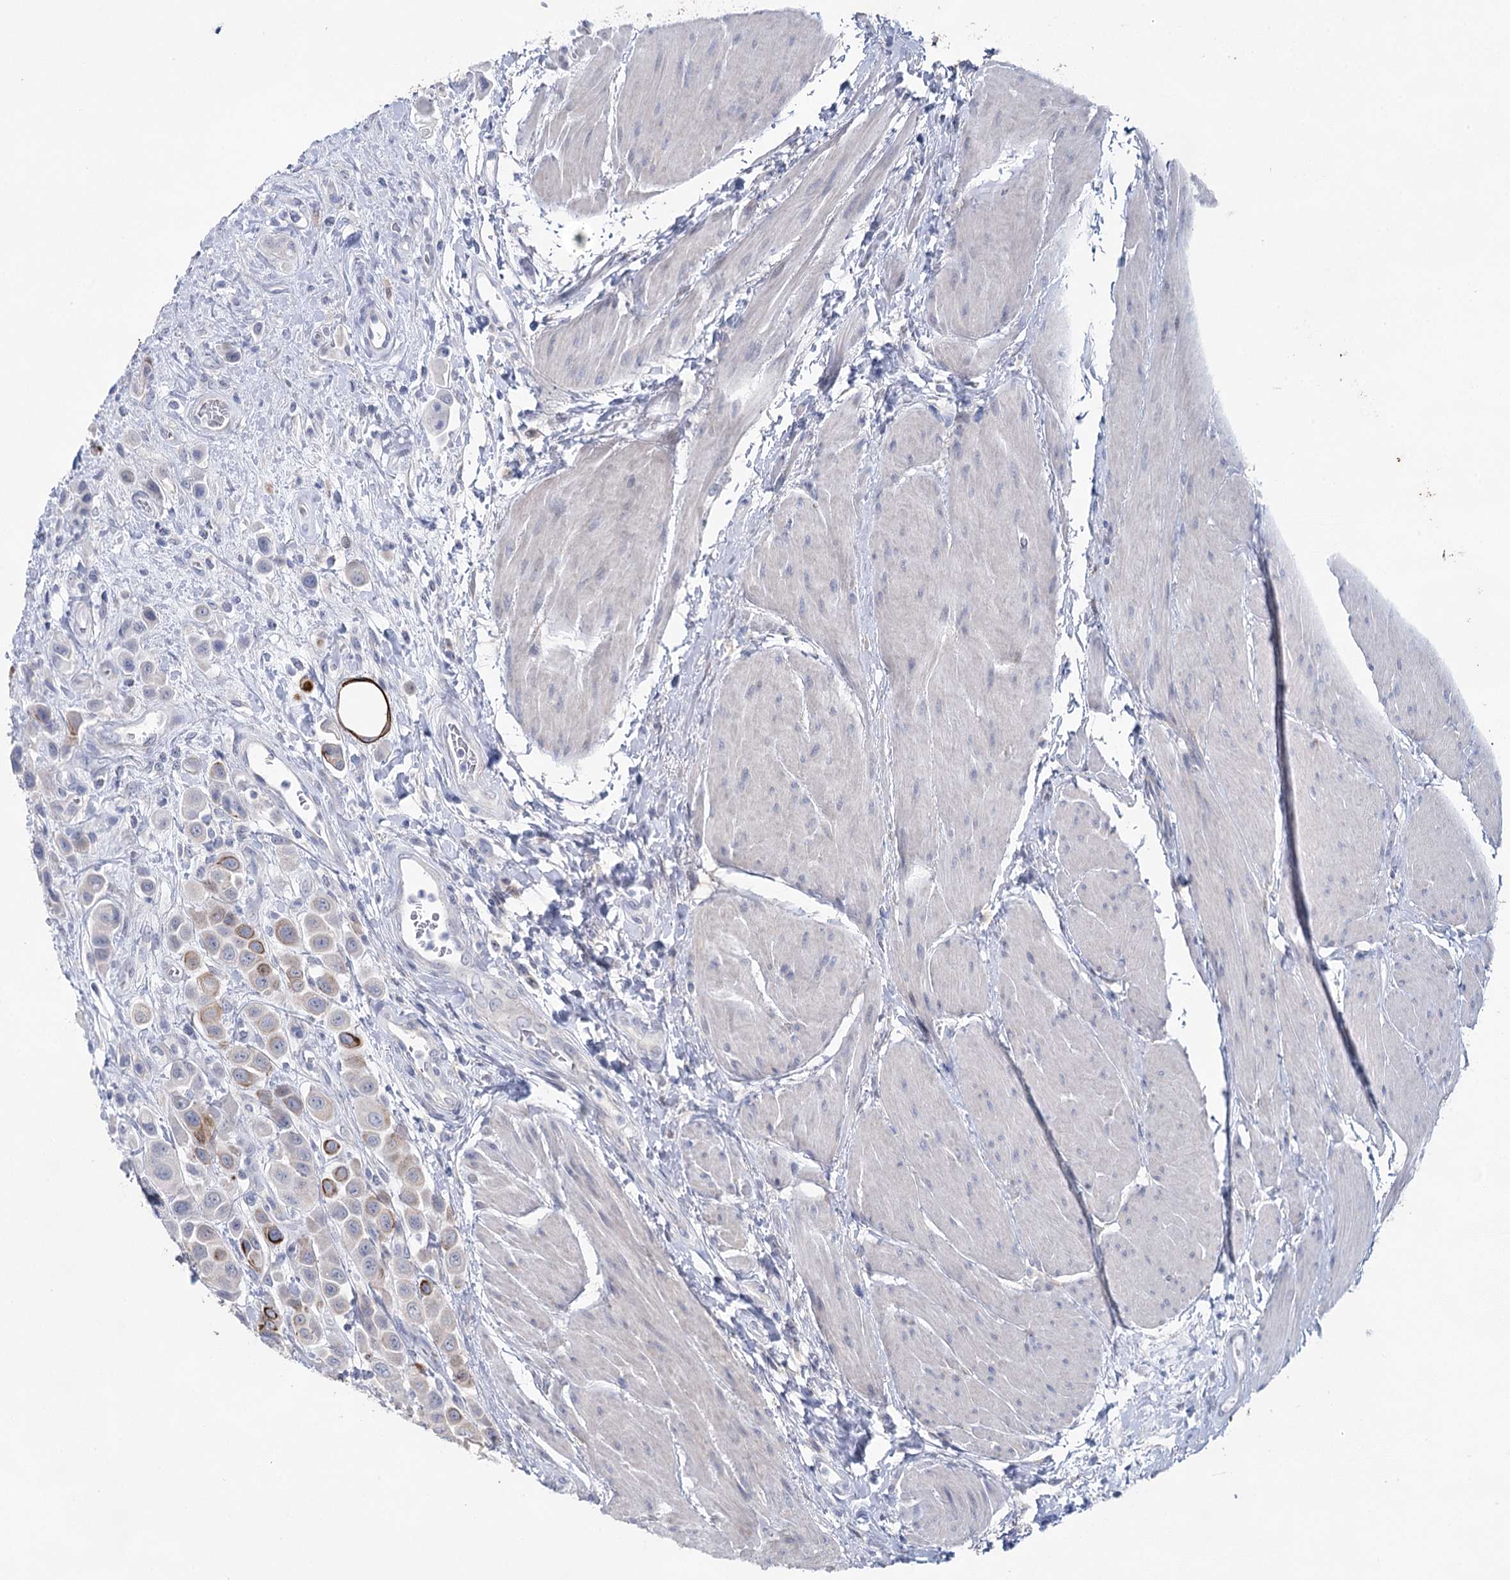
{"staining": {"intensity": "strong", "quantity": "<25%", "location": "cytoplasmic/membranous"}, "tissue": "urothelial cancer", "cell_type": "Tumor cells", "image_type": "cancer", "snomed": [{"axis": "morphology", "description": "Urothelial carcinoma, High grade"}, {"axis": "topography", "description": "Urinary bladder"}], "caption": "High-magnification brightfield microscopy of urothelial cancer stained with DAB (brown) and counterstained with hematoxylin (blue). tumor cells exhibit strong cytoplasmic/membranous positivity is appreciated in about<25% of cells. The protein is stained brown, and the nuclei are stained in blue (DAB IHC with brightfield microscopy, high magnification).", "gene": "CCDC88A", "patient": {"sex": "male", "age": 50}}